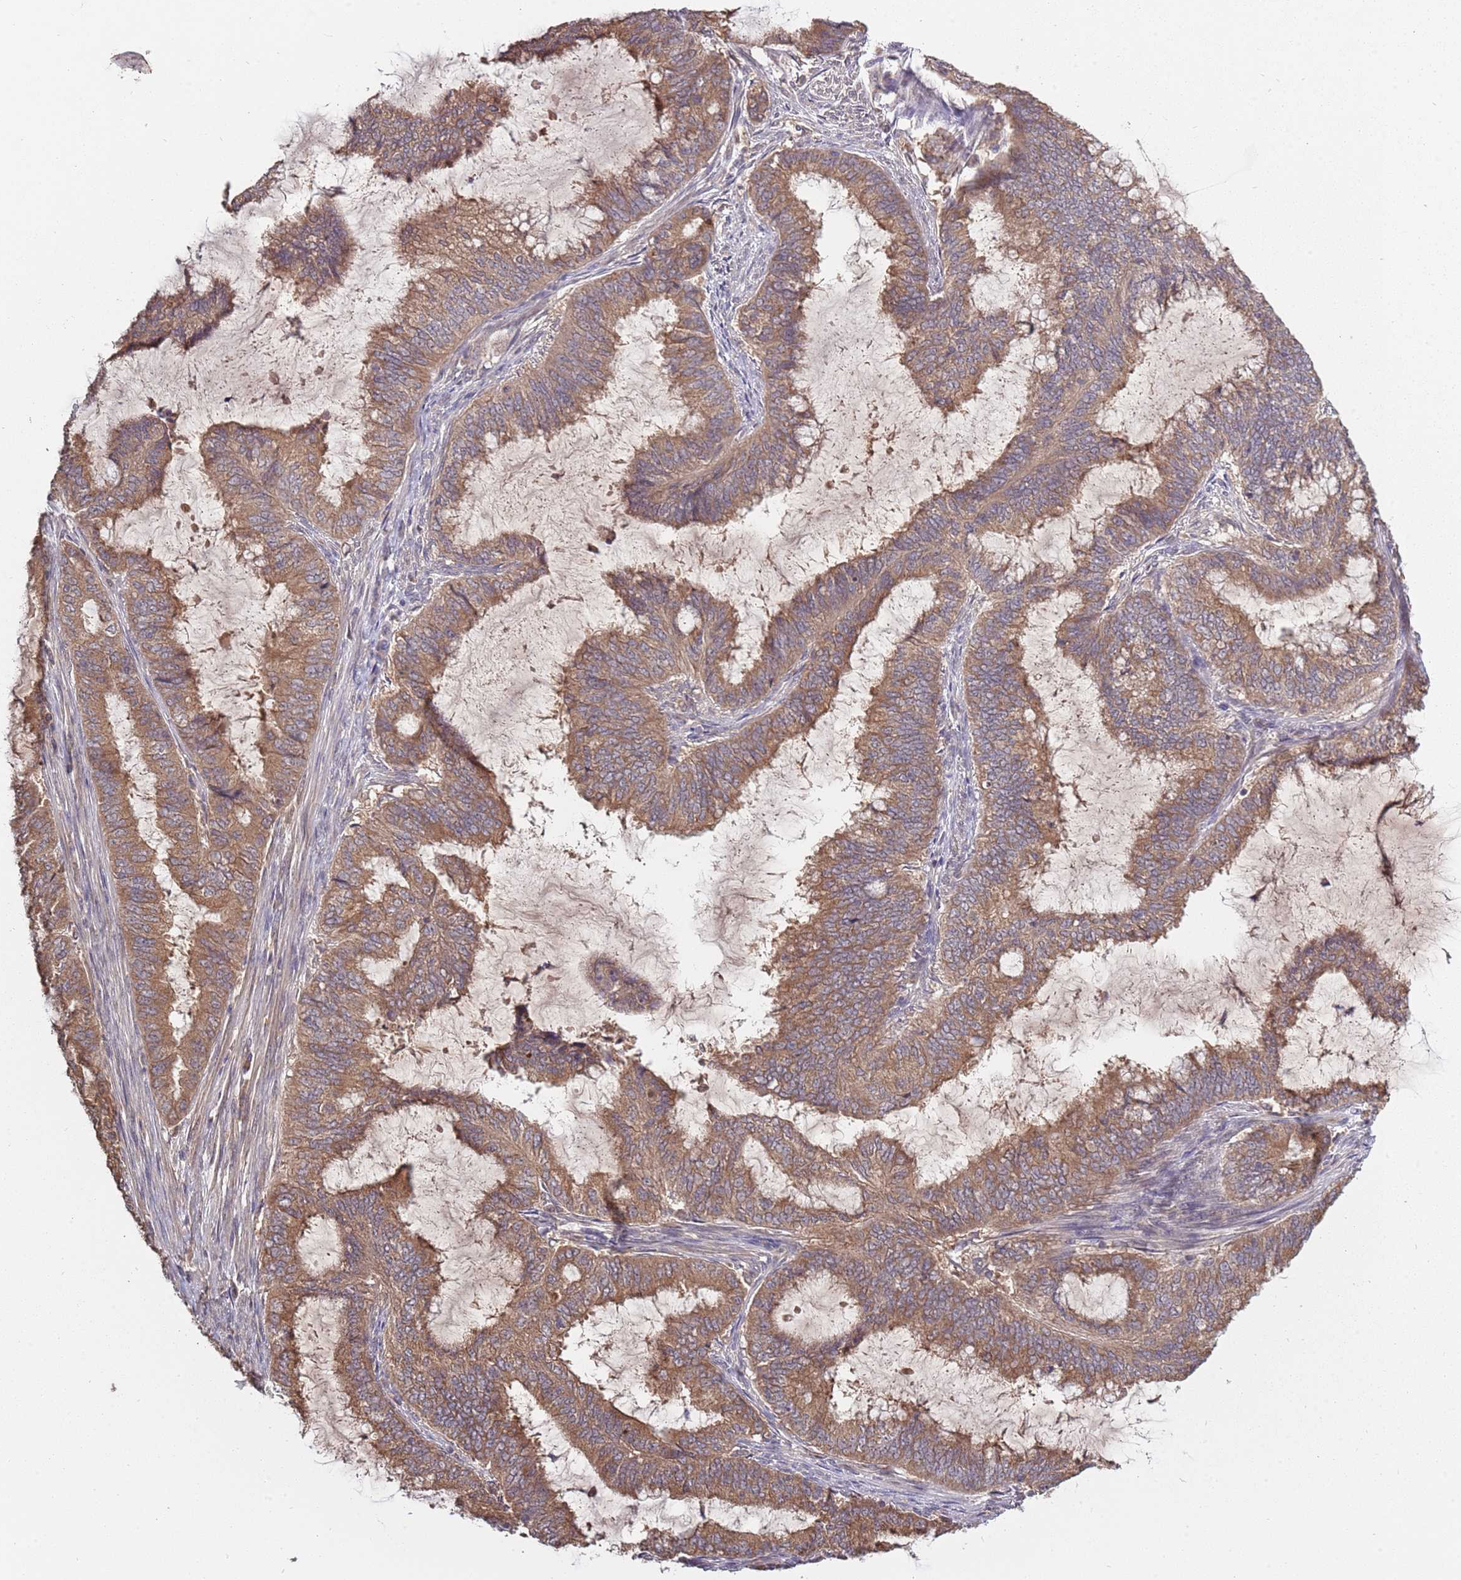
{"staining": {"intensity": "moderate", "quantity": ">75%", "location": "cytoplasmic/membranous"}, "tissue": "endometrial cancer", "cell_type": "Tumor cells", "image_type": "cancer", "snomed": [{"axis": "morphology", "description": "Adenocarcinoma, NOS"}, {"axis": "topography", "description": "Endometrium"}], "caption": "Protein expression by immunohistochemistry demonstrates moderate cytoplasmic/membranous staining in about >75% of tumor cells in endometrial cancer.", "gene": "USP32", "patient": {"sex": "female", "age": 51}}